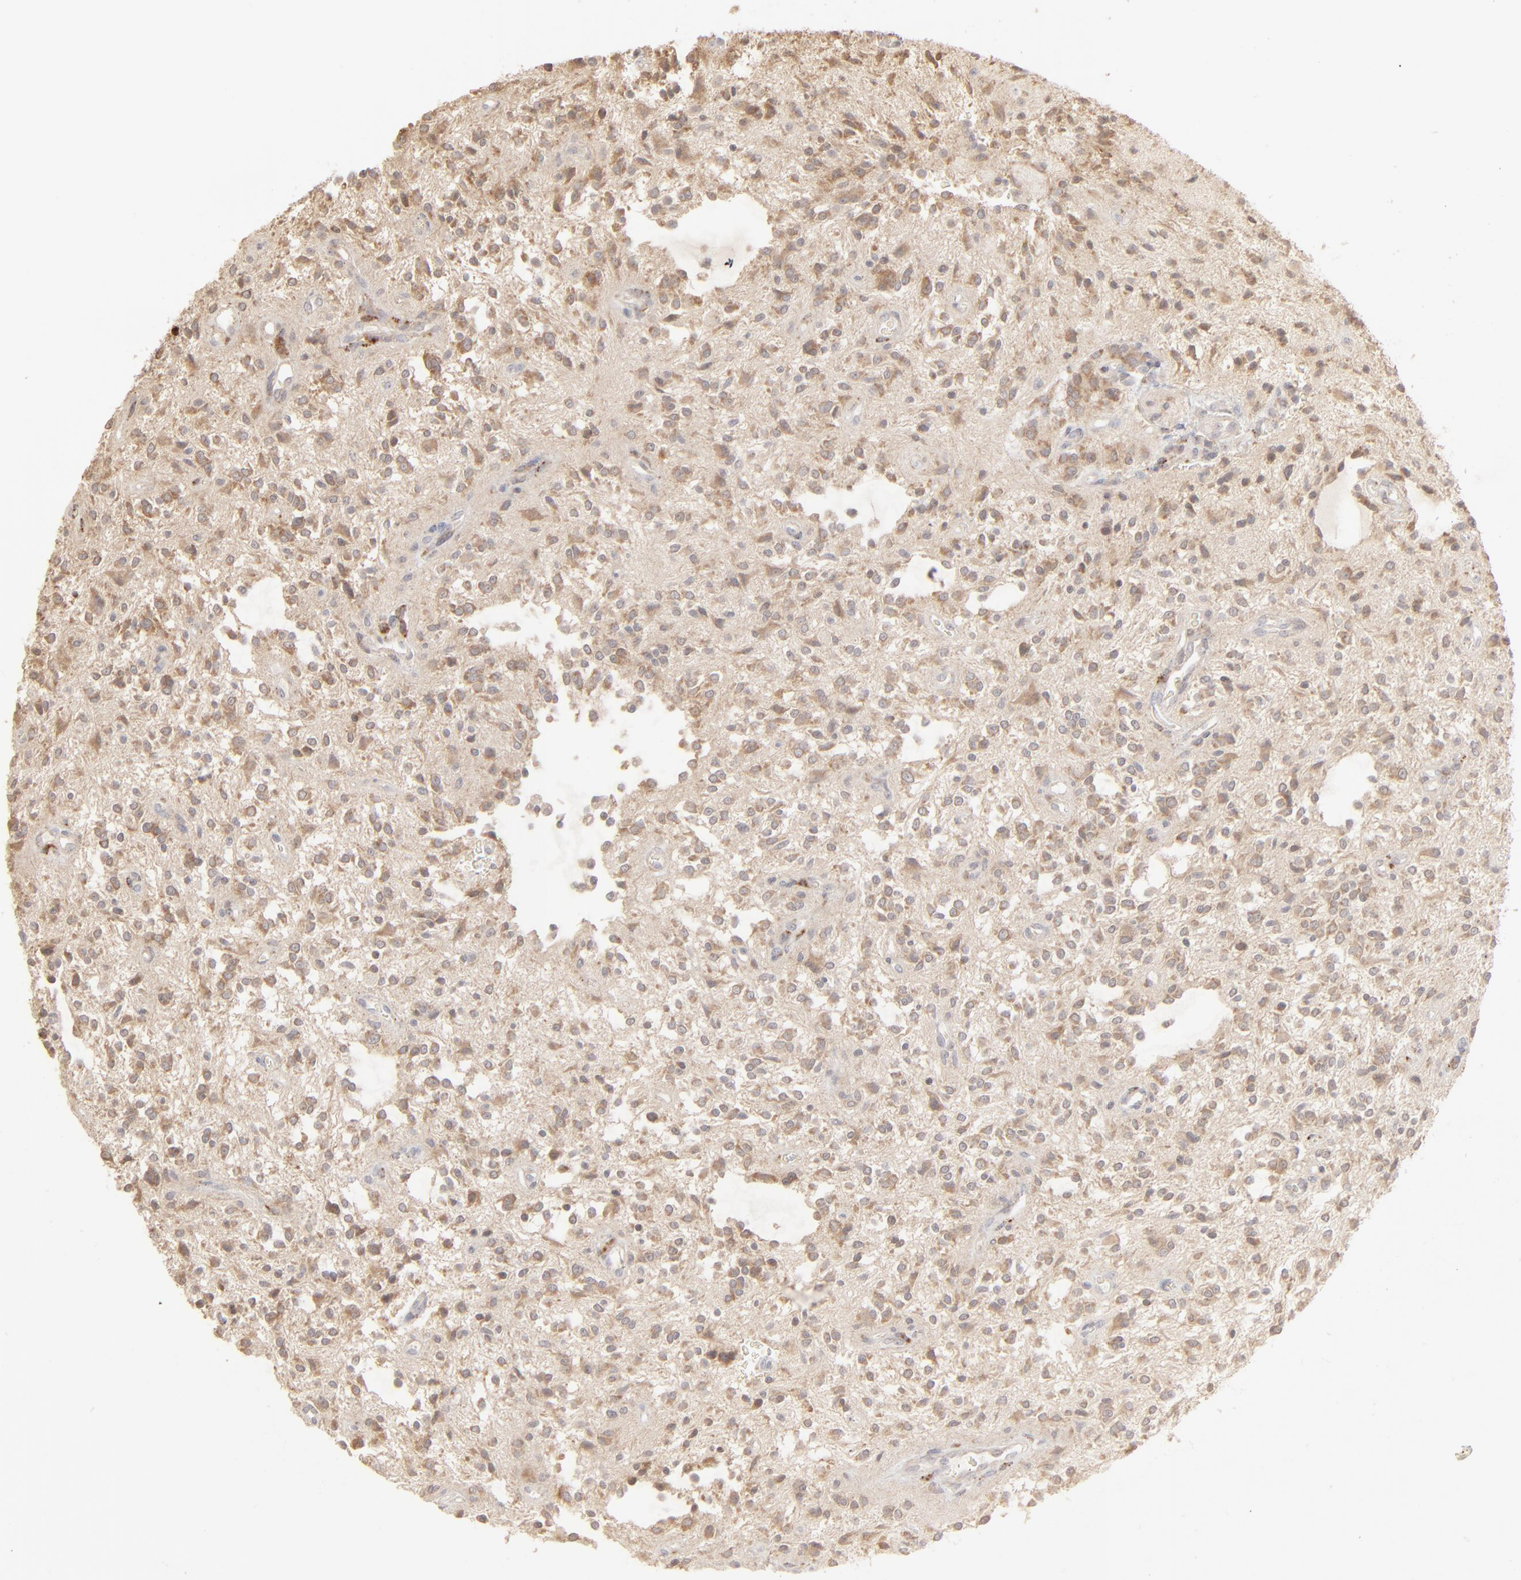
{"staining": {"intensity": "weak", "quantity": ">75%", "location": "cytoplasmic/membranous"}, "tissue": "glioma", "cell_type": "Tumor cells", "image_type": "cancer", "snomed": [{"axis": "morphology", "description": "Glioma, malignant, NOS"}, {"axis": "topography", "description": "Cerebellum"}], "caption": "The histopathology image demonstrates immunohistochemical staining of glioma. There is weak cytoplasmic/membranous expression is seen in approximately >75% of tumor cells.", "gene": "POMT2", "patient": {"sex": "female", "age": 10}}